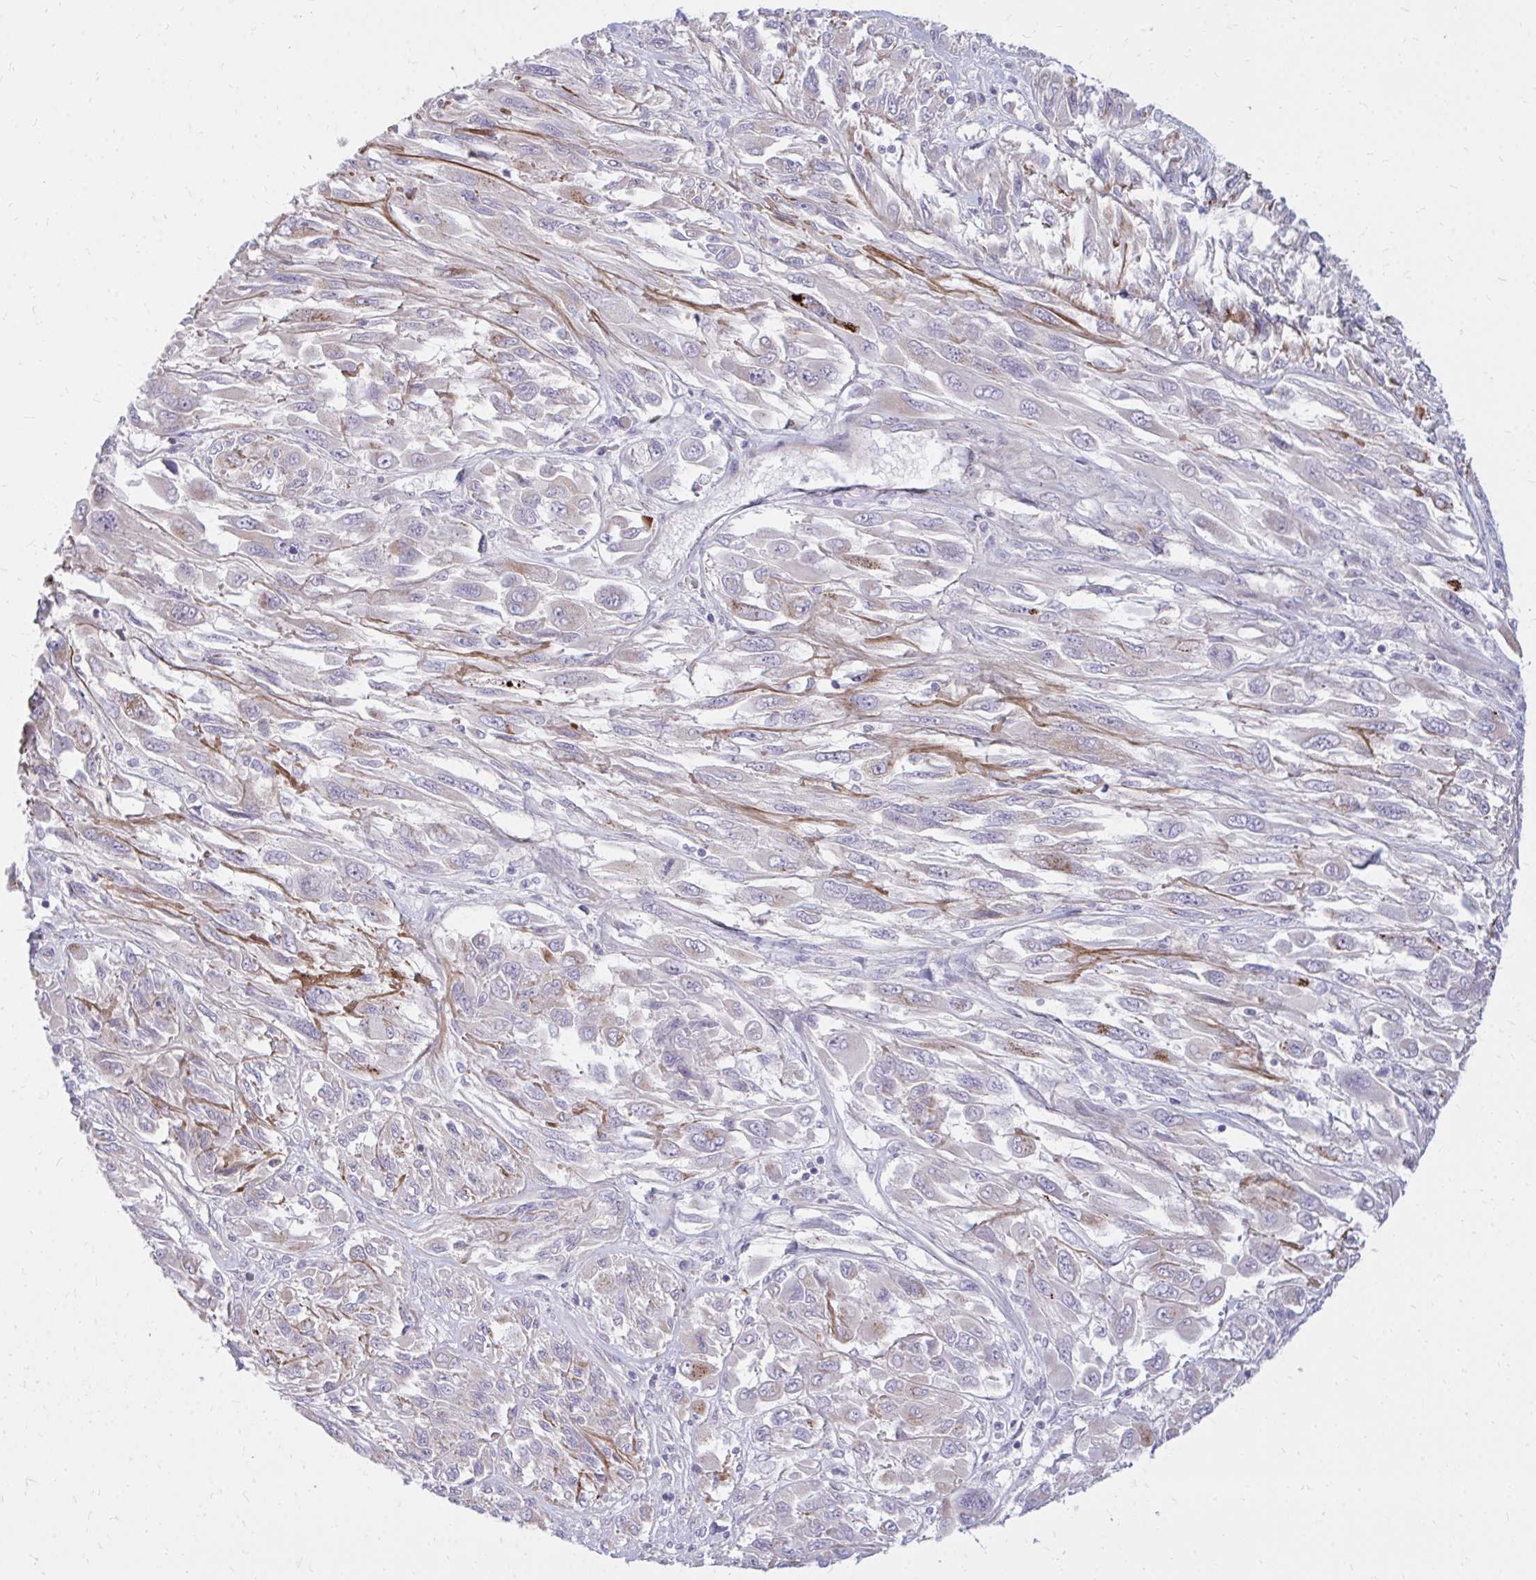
{"staining": {"intensity": "negative", "quantity": "none", "location": "none"}, "tissue": "melanoma", "cell_type": "Tumor cells", "image_type": "cancer", "snomed": [{"axis": "morphology", "description": "Malignant melanoma, NOS"}, {"axis": "topography", "description": "Skin"}], "caption": "Immunohistochemical staining of human malignant melanoma demonstrates no significant expression in tumor cells. (DAB (3,3'-diaminobenzidine) immunohistochemistry (IHC) with hematoxylin counter stain).", "gene": "RAB6B", "patient": {"sex": "female", "age": 91}}